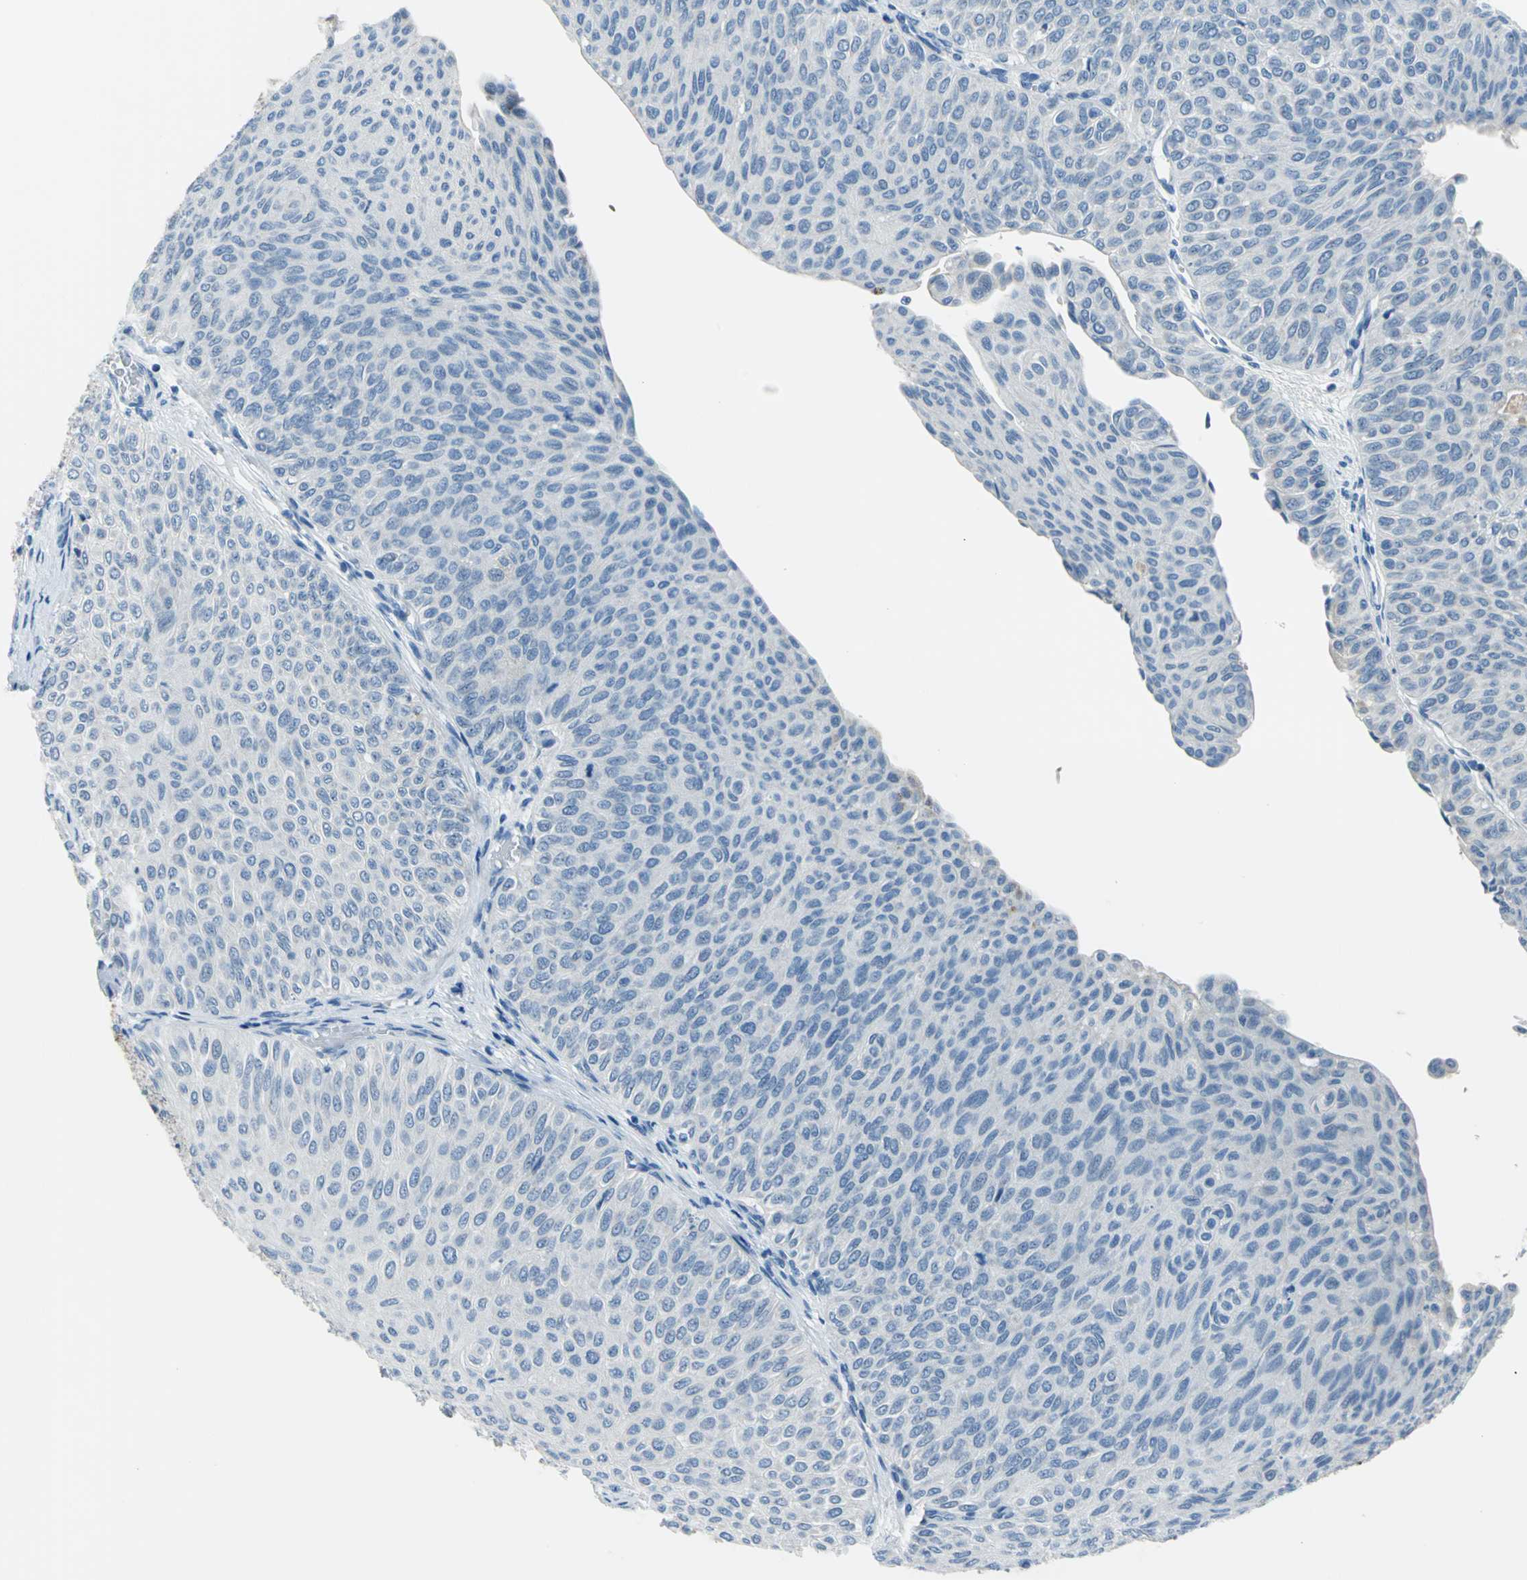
{"staining": {"intensity": "weak", "quantity": "<25%", "location": "cytoplasmic/membranous"}, "tissue": "urothelial cancer", "cell_type": "Tumor cells", "image_type": "cancer", "snomed": [{"axis": "morphology", "description": "Urothelial carcinoma, Low grade"}, {"axis": "topography", "description": "Urinary bladder"}], "caption": "IHC image of neoplastic tissue: low-grade urothelial carcinoma stained with DAB shows no significant protein expression in tumor cells.", "gene": "MUC4", "patient": {"sex": "male", "age": 78}}